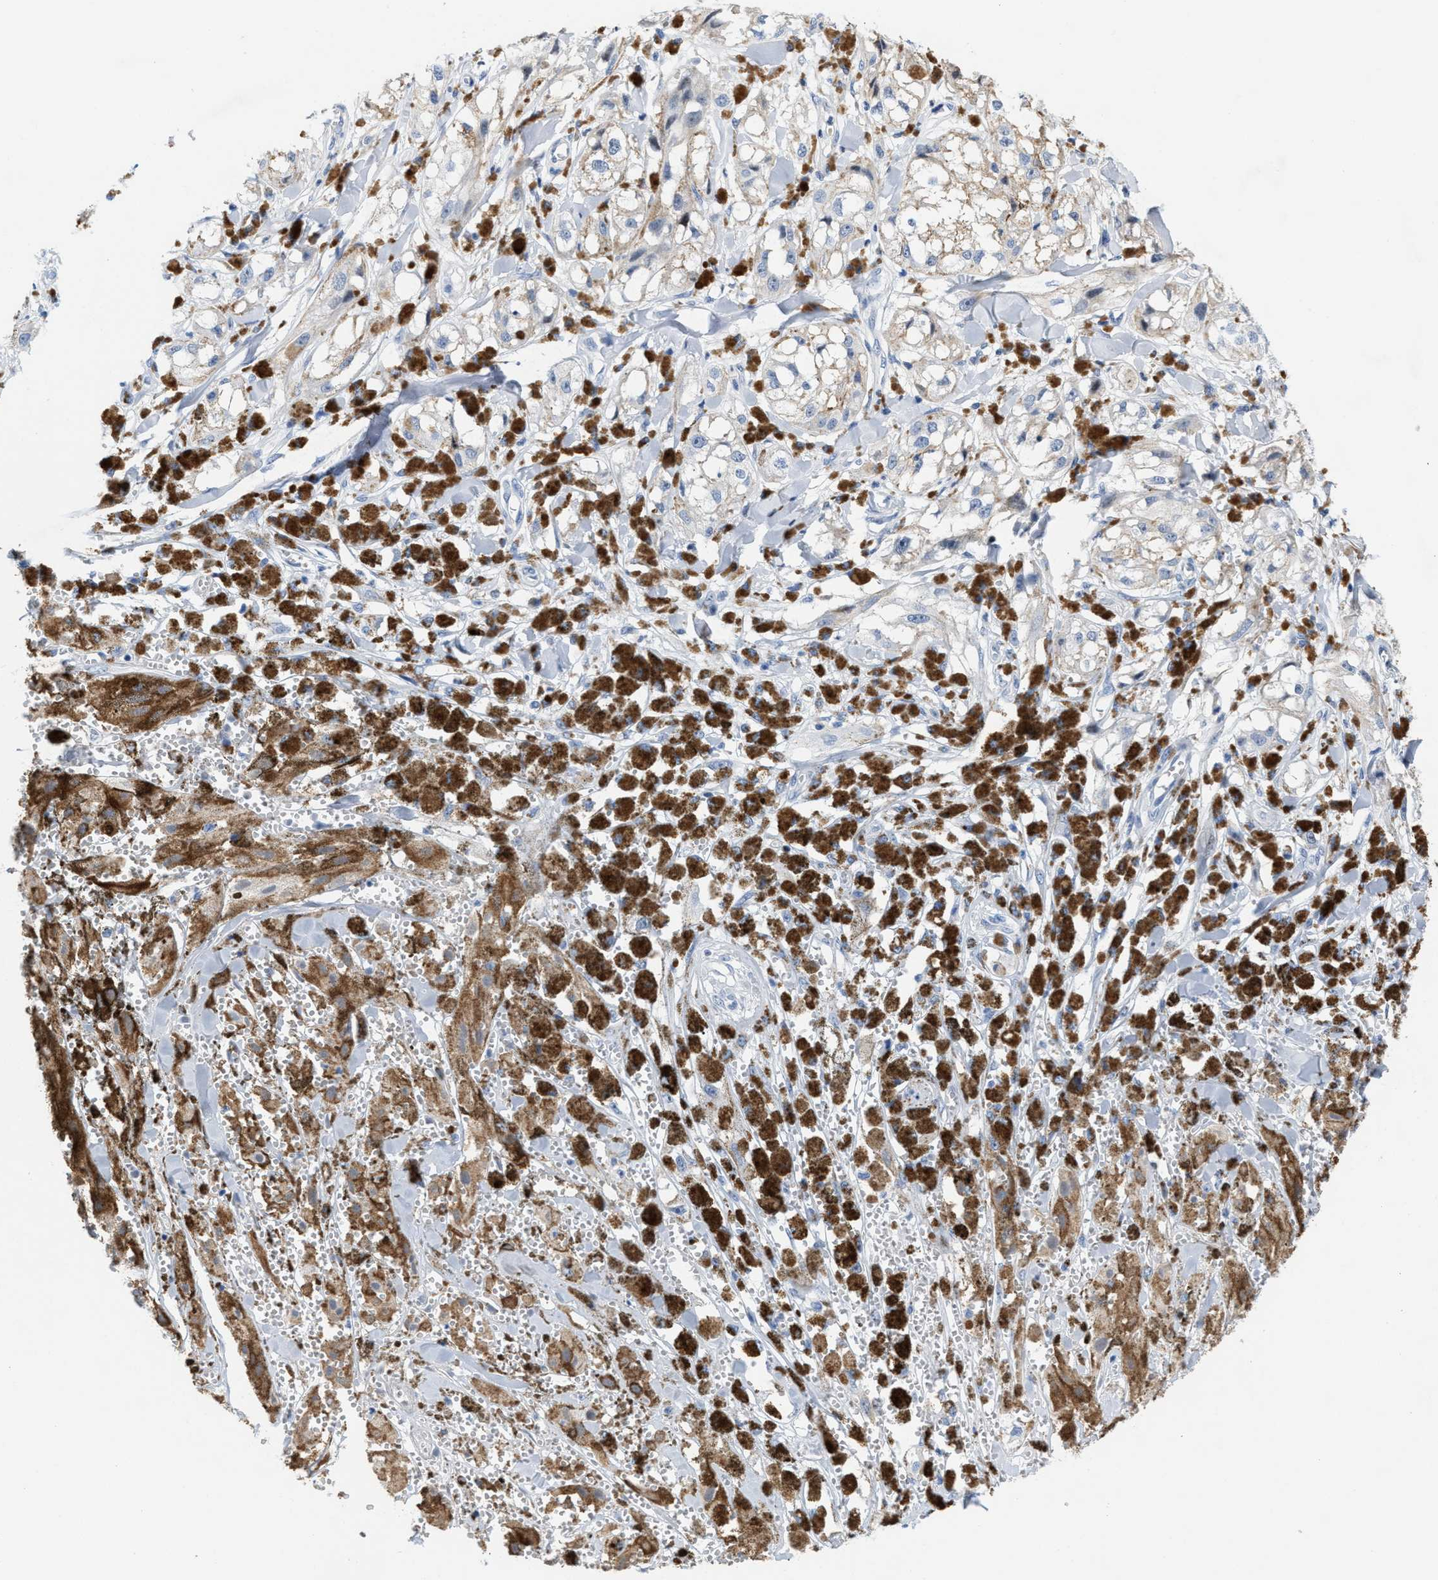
{"staining": {"intensity": "negative", "quantity": "none", "location": "none"}, "tissue": "melanoma", "cell_type": "Tumor cells", "image_type": "cancer", "snomed": [{"axis": "morphology", "description": "Malignant melanoma, NOS"}, {"axis": "topography", "description": "Skin"}], "caption": "Immunohistochemistry (IHC) photomicrograph of human melanoma stained for a protein (brown), which exhibits no expression in tumor cells.", "gene": "ANKFN1", "patient": {"sex": "male", "age": 88}}